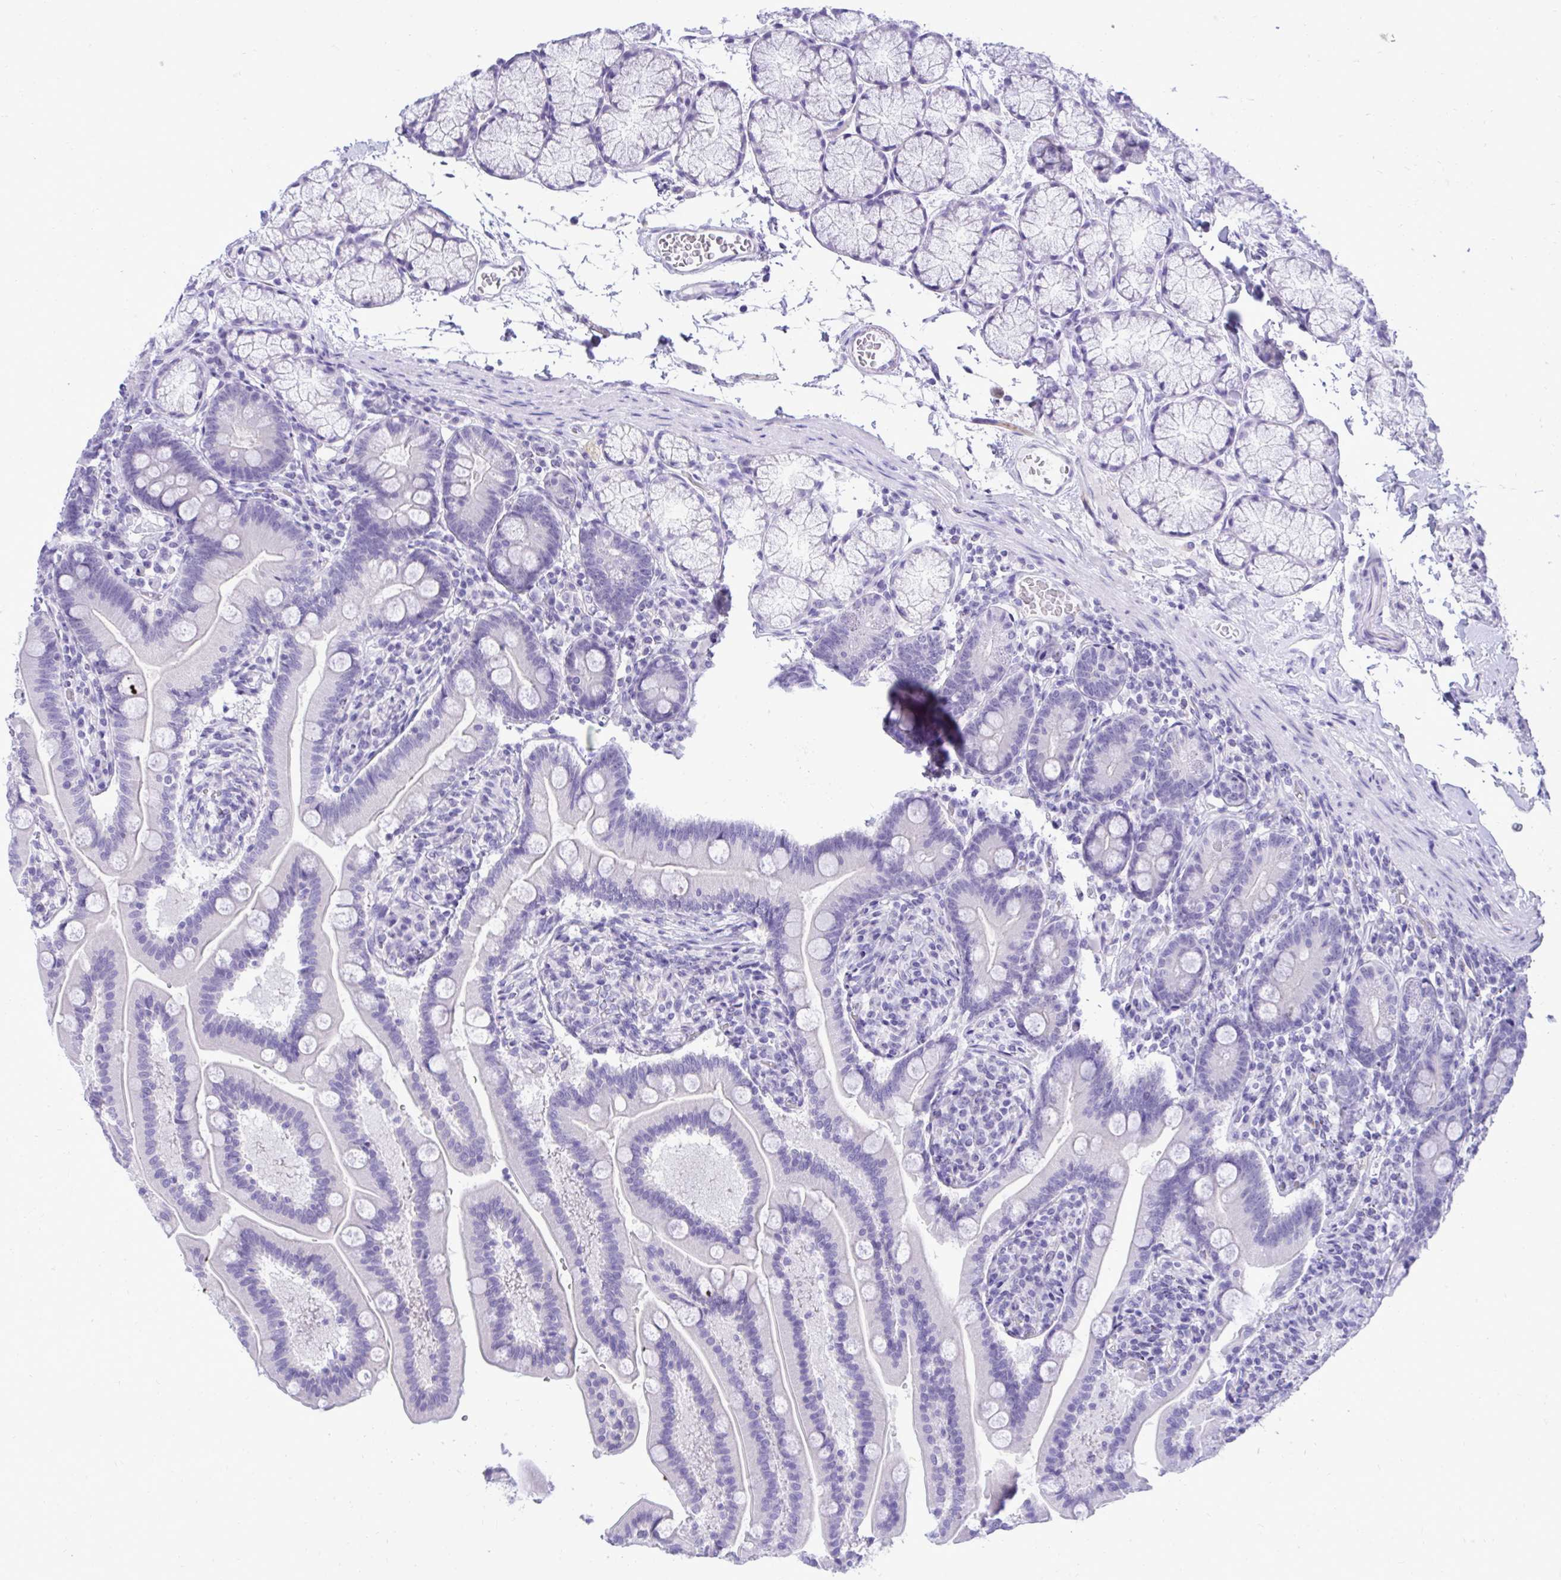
{"staining": {"intensity": "negative", "quantity": "none", "location": "none"}, "tissue": "duodenum", "cell_type": "Glandular cells", "image_type": "normal", "snomed": [{"axis": "morphology", "description": "Normal tissue, NOS"}, {"axis": "topography", "description": "Duodenum"}], "caption": "IHC histopathology image of unremarkable duodenum: human duodenum stained with DAB (3,3'-diaminobenzidine) shows no significant protein positivity in glandular cells.", "gene": "PGM2L1", "patient": {"sex": "female", "age": 67}}